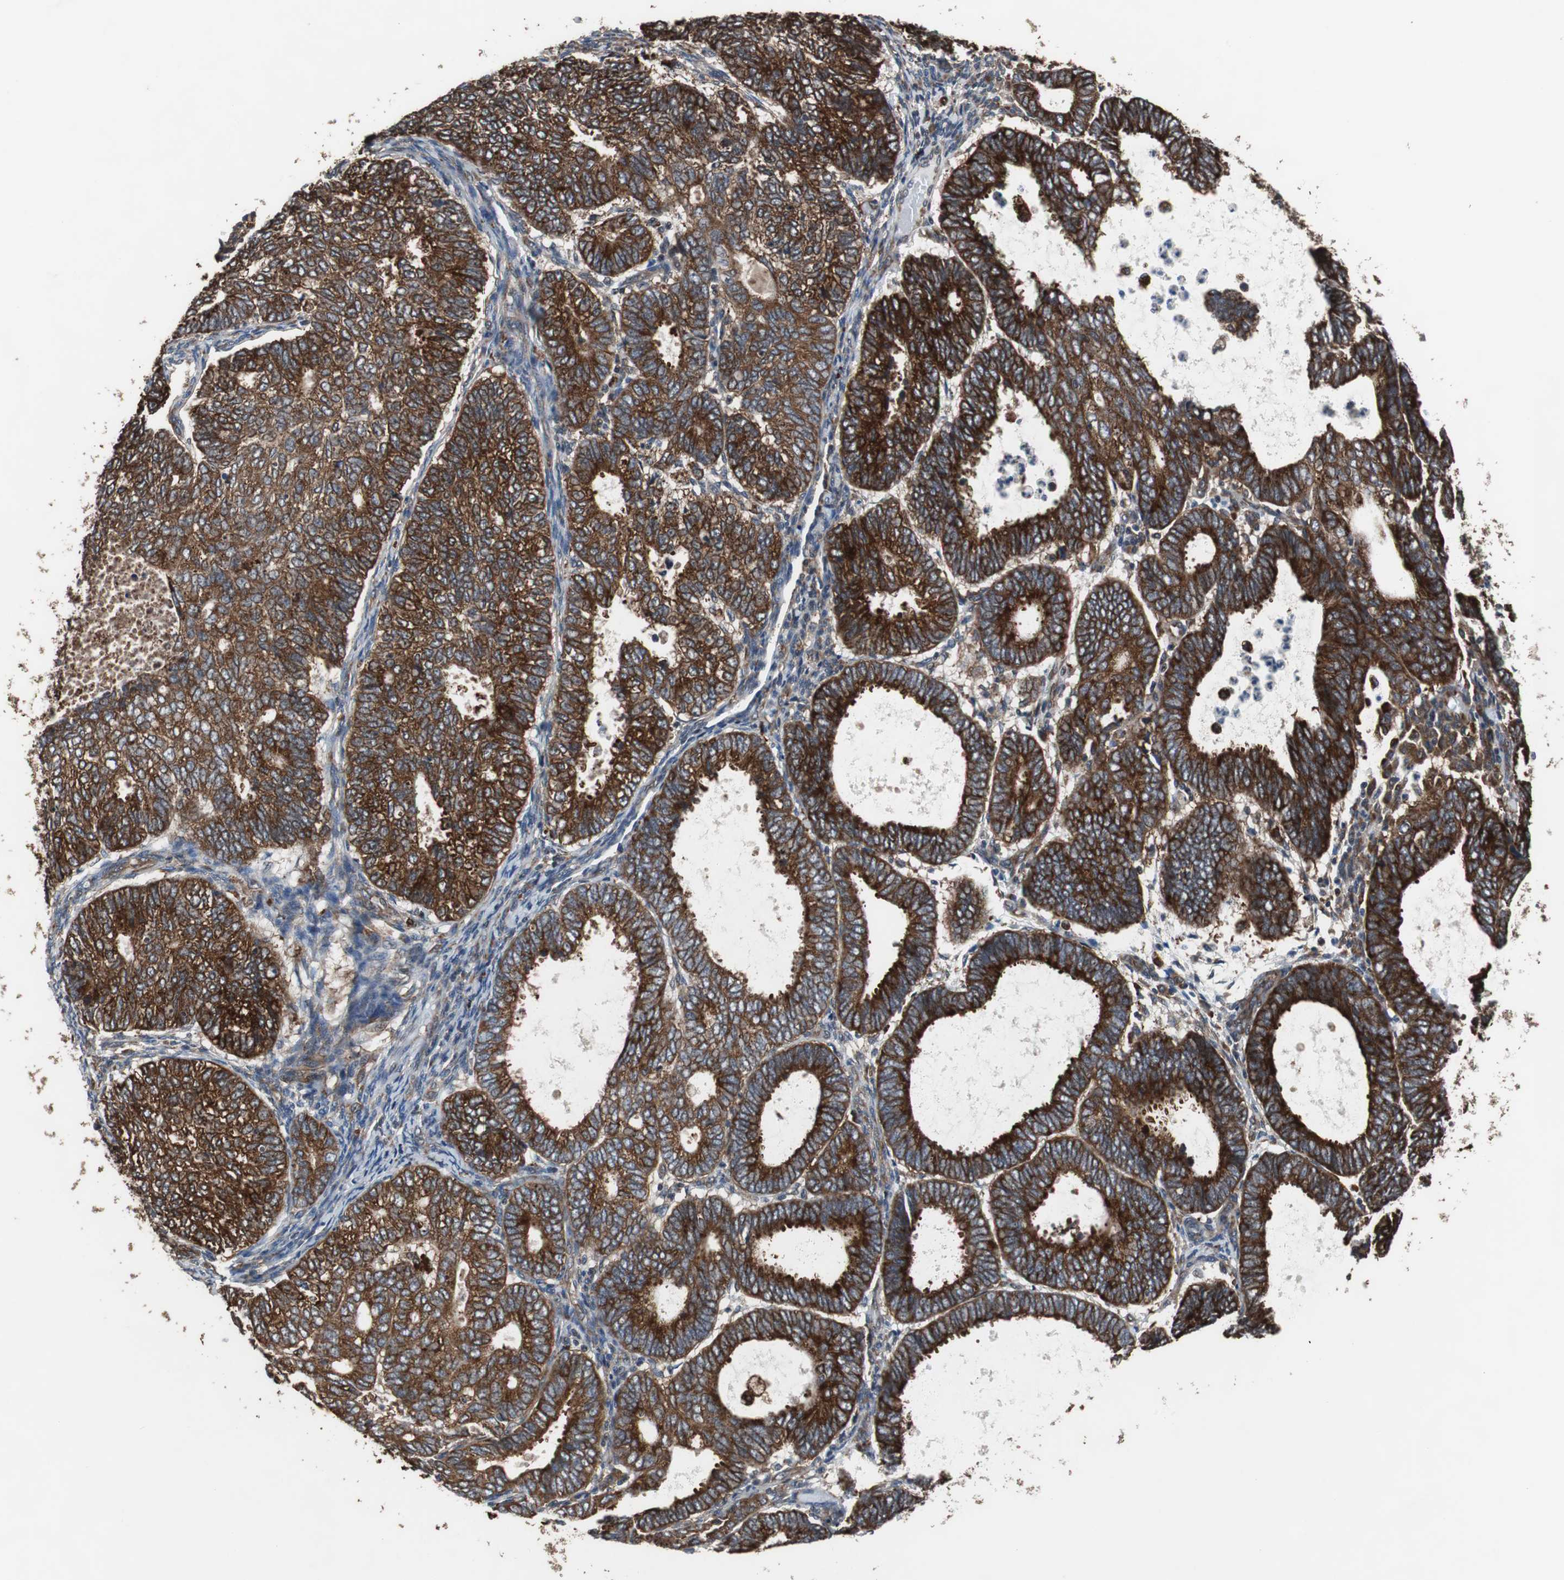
{"staining": {"intensity": "strong", "quantity": ">75%", "location": "cytoplasmic/membranous"}, "tissue": "endometrial cancer", "cell_type": "Tumor cells", "image_type": "cancer", "snomed": [{"axis": "morphology", "description": "Adenocarcinoma, NOS"}, {"axis": "topography", "description": "Uterus"}], "caption": "The image reveals staining of endometrial adenocarcinoma, revealing strong cytoplasmic/membranous protein positivity (brown color) within tumor cells.", "gene": "USP10", "patient": {"sex": "female", "age": 60}}